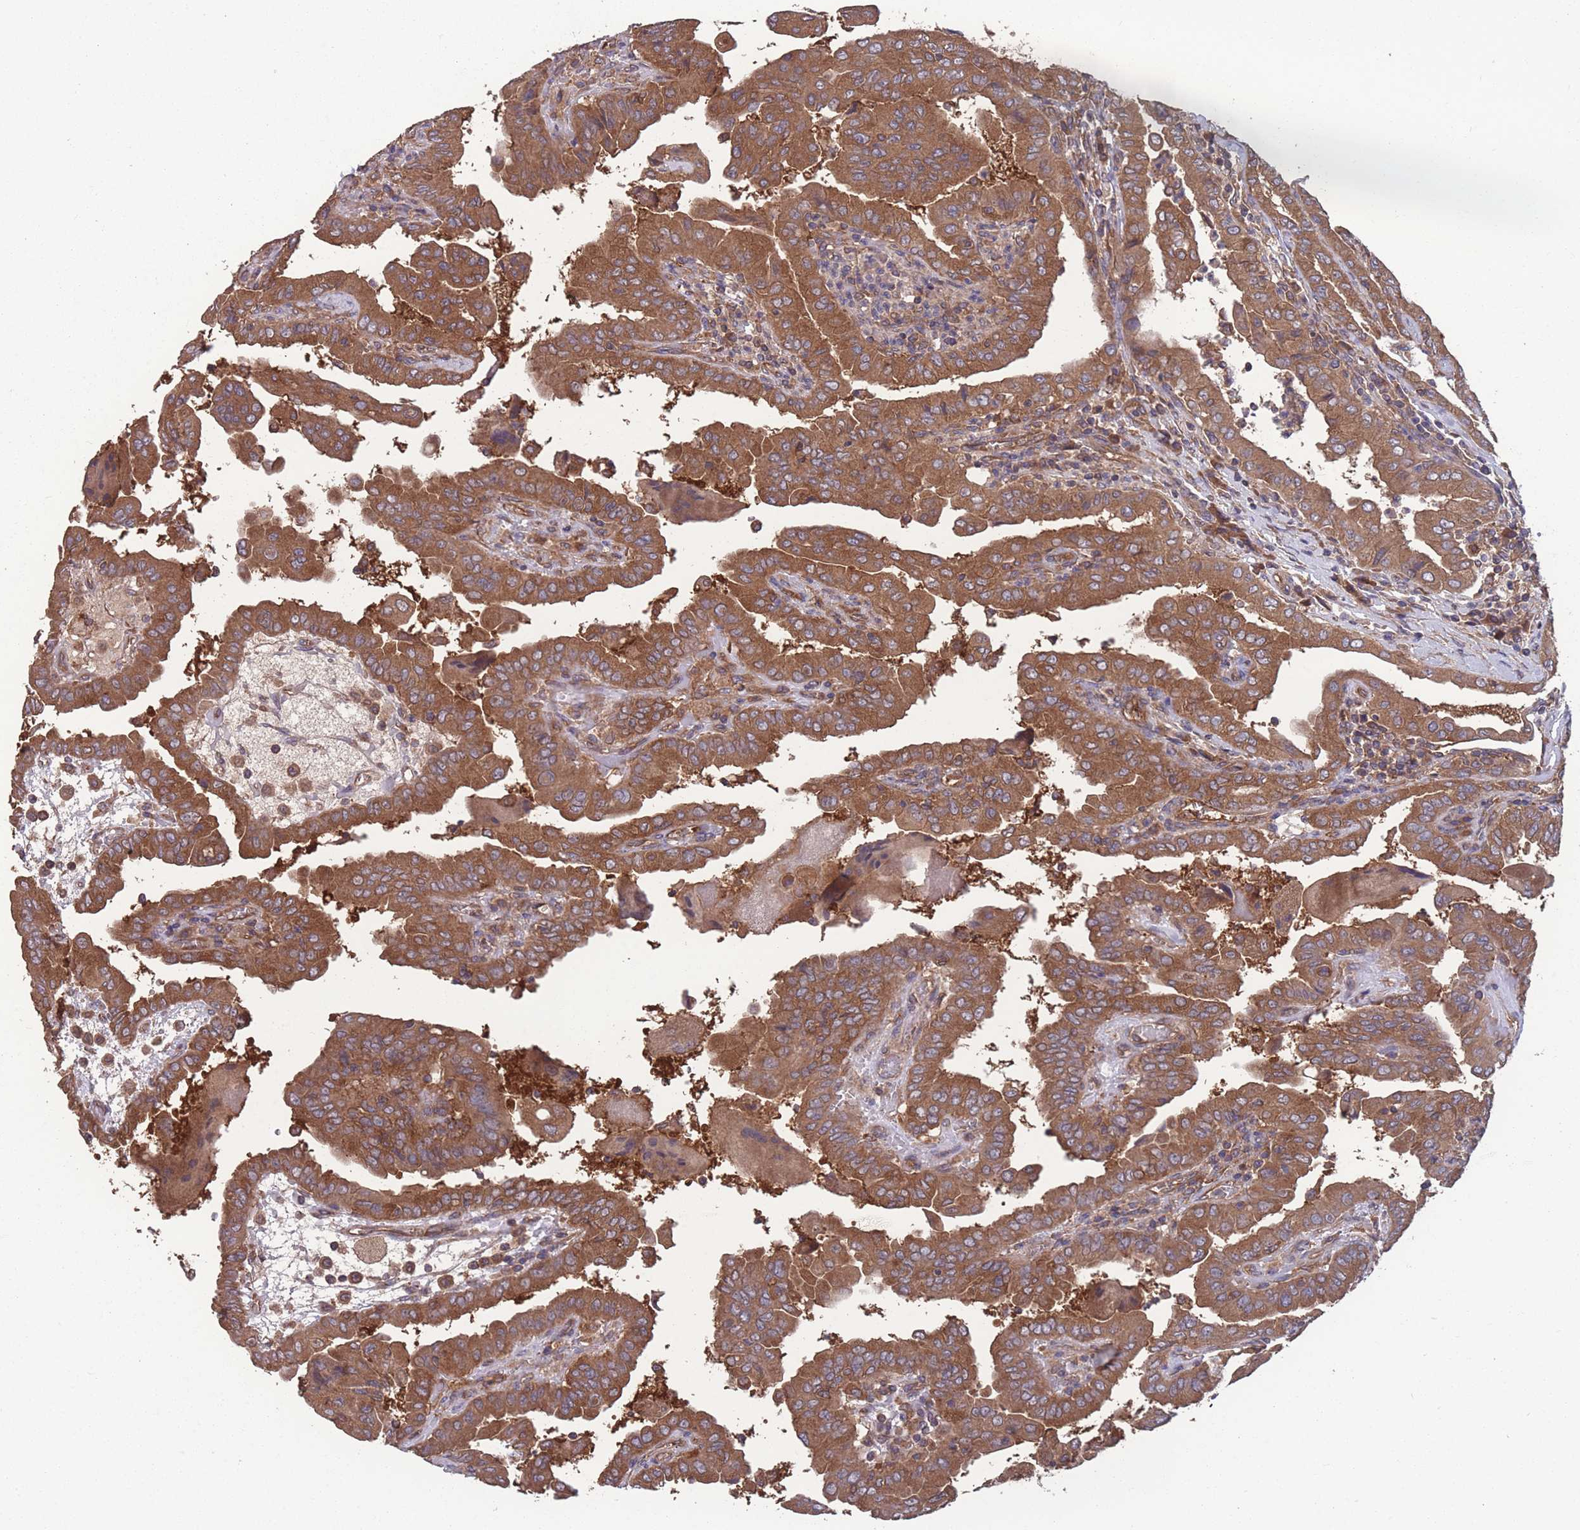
{"staining": {"intensity": "moderate", "quantity": ">75%", "location": "cytoplasmic/membranous"}, "tissue": "thyroid cancer", "cell_type": "Tumor cells", "image_type": "cancer", "snomed": [{"axis": "morphology", "description": "Papillary adenocarcinoma, NOS"}, {"axis": "topography", "description": "Thyroid gland"}], "caption": "Protein expression analysis of thyroid cancer (papillary adenocarcinoma) shows moderate cytoplasmic/membranous positivity in about >75% of tumor cells. The staining was performed using DAB to visualize the protein expression in brown, while the nuclei were stained in blue with hematoxylin (Magnification: 20x).", "gene": "ZPR1", "patient": {"sex": "male", "age": 33}}